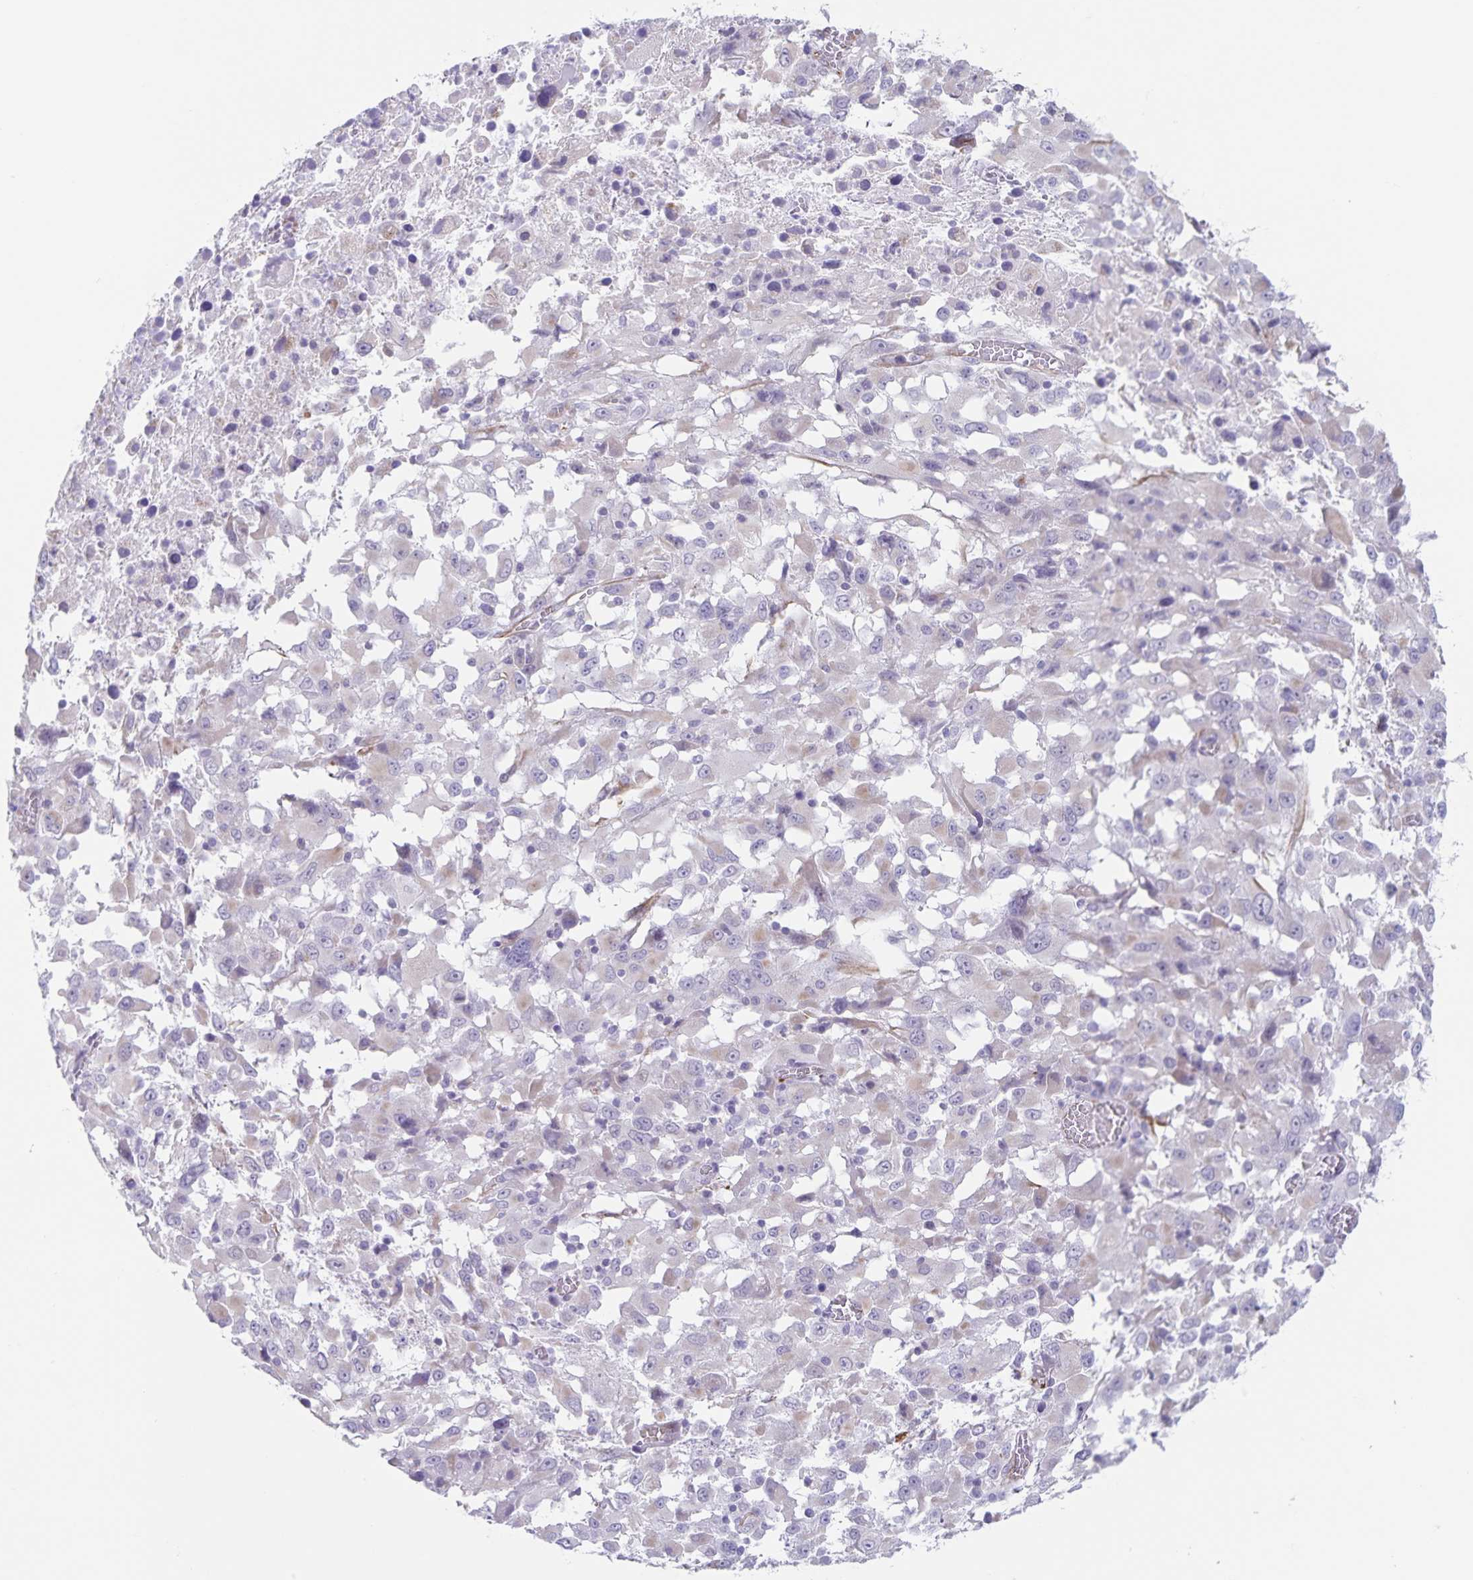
{"staining": {"intensity": "negative", "quantity": "none", "location": "none"}, "tissue": "melanoma", "cell_type": "Tumor cells", "image_type": "cancer", "snomed": [{"axis": "morphology", "description": "Malignant melanoma, Metastatic site"}, {"axis": "topography", "description": "Soft tissue"}], "caption": "This is an immunohistochemistry (IHC) micrograph of melanoma. There is no staining in tumor cells.", "gene": "SYNM", "patient": {"sex": "male", "age": 50}}